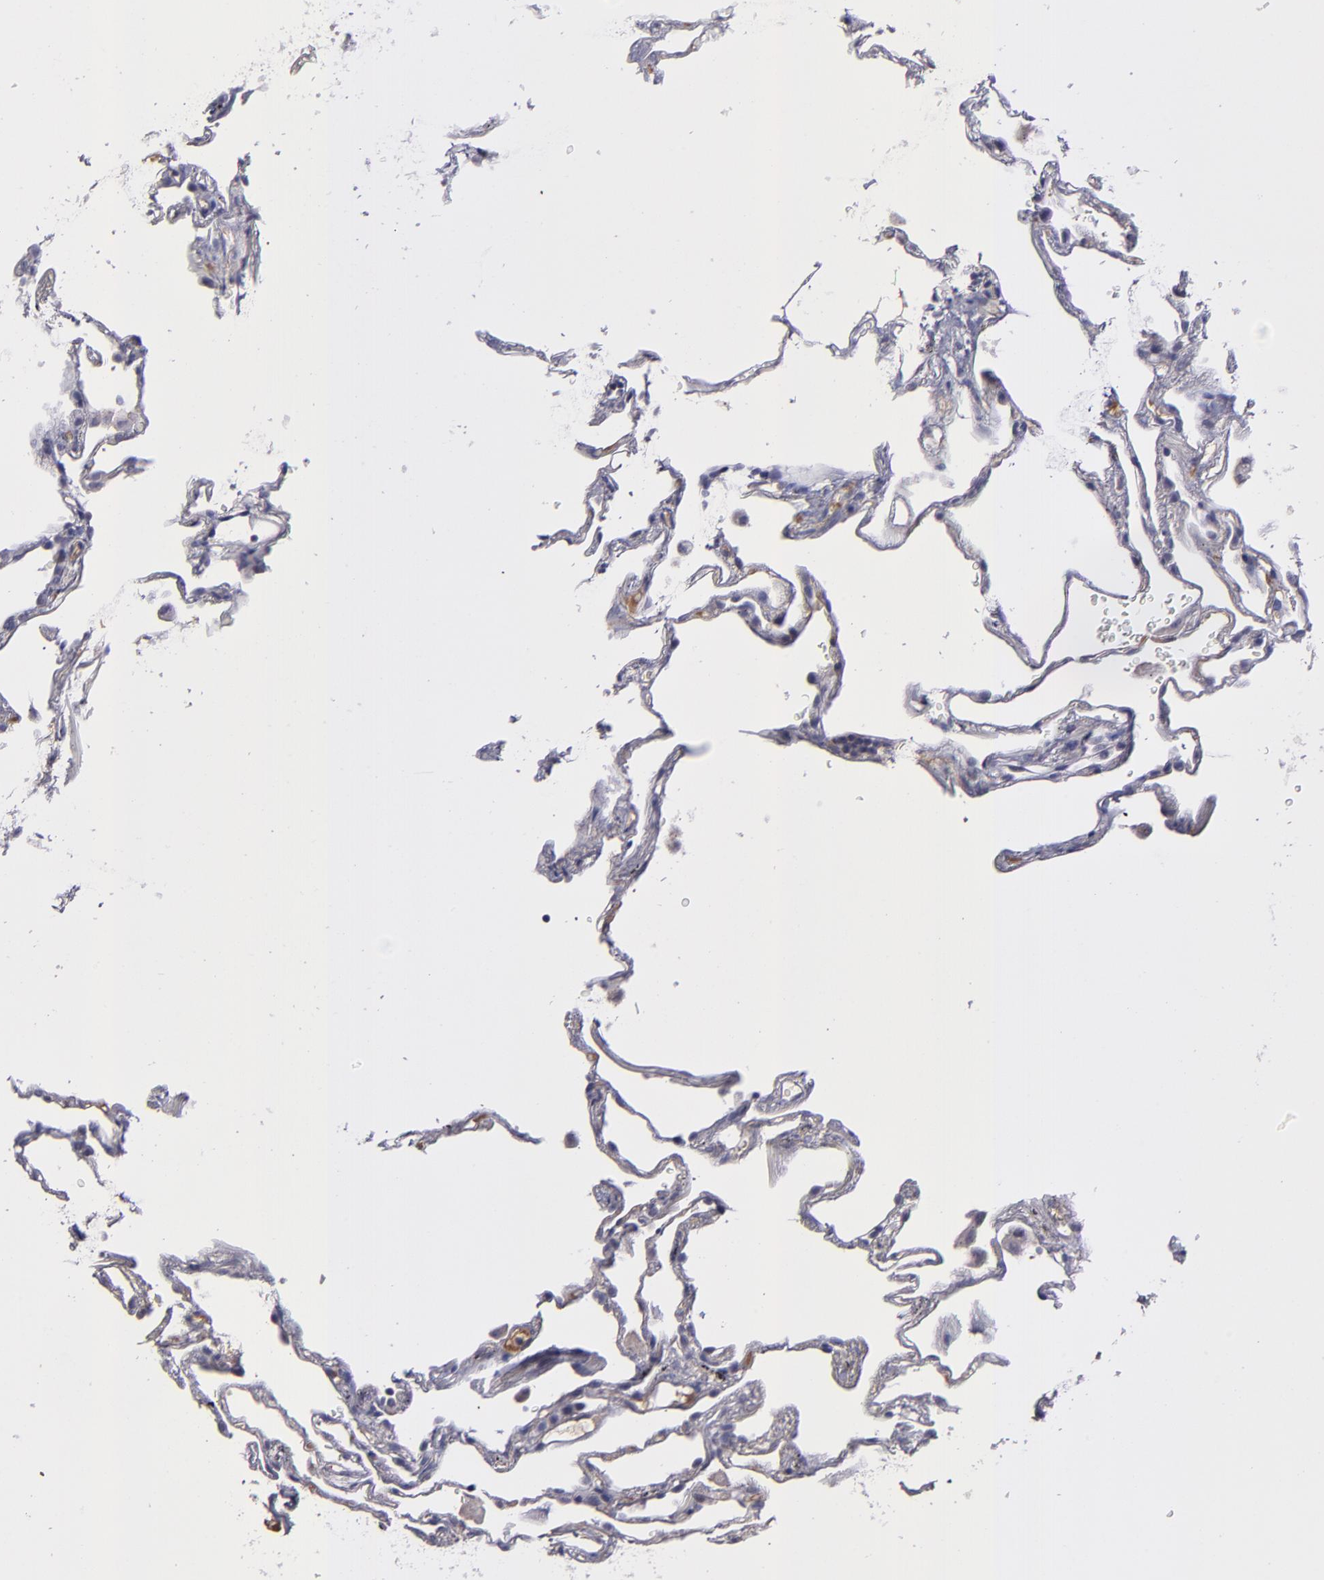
{"staining": {"intensity": "negative", "quantity": "none", "location": "none"}, "tissue": "lung", "cell_type": "Alveolar cells", "image_type": "normal", "snomed": [{"axis": "morphology", "description": "Normal tissue, NOS"}, {"axis": "morphology", "description": "Inflammation, NOS"}, {"axis": "topography", "description": "Lung"}], "caption": "Alveolar cells show no significant staining in normal lung. The staining was performed using DAB (3,3'-diaminobenzidine) to visualize the protein expression in brown, while the nuclei were stained in blue with hematoxylin (Magnification: 20x).", "gene": "MASP1", "patient": {"sex": "male", "age": 69}}